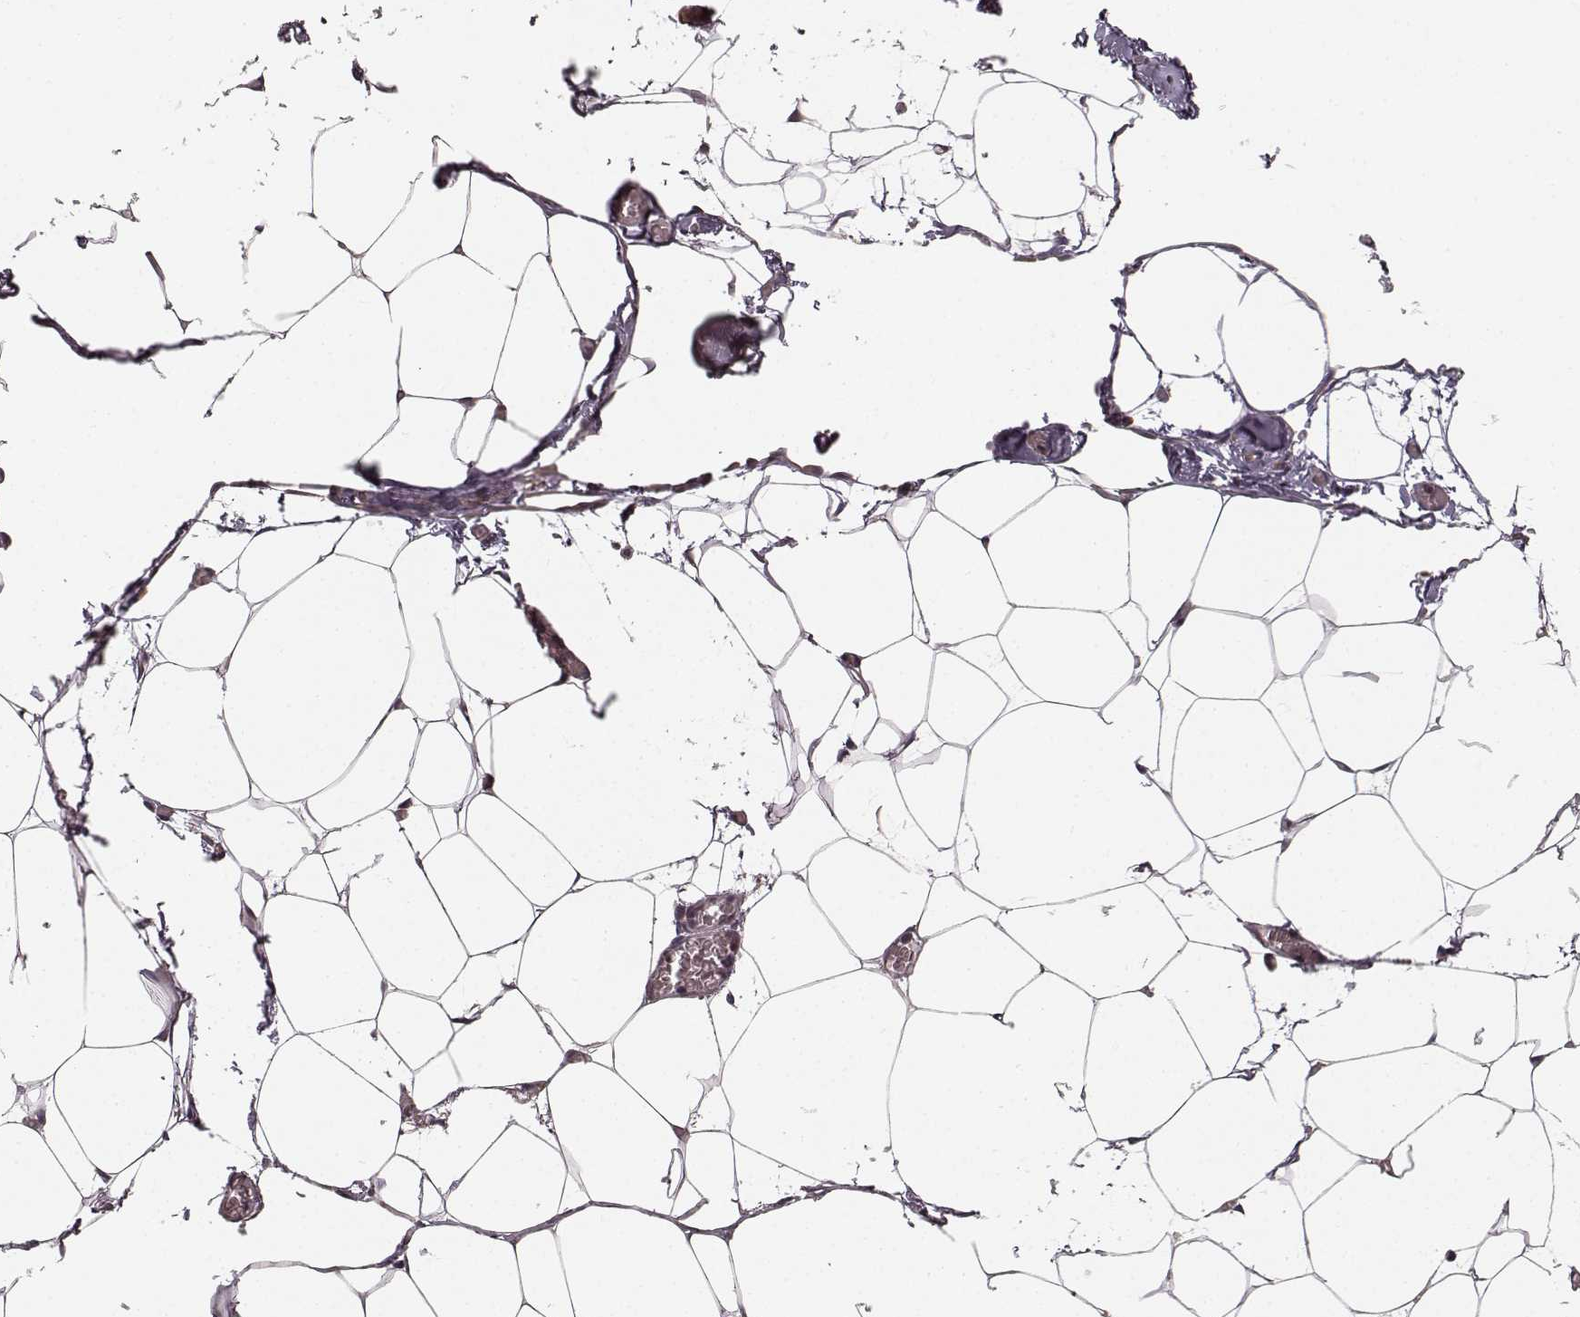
{"staining": {"intensity": "negative", "quantity": "none", "location": "none"}, "tissue": "adipose tissue", "cell_type": "Adipocytes", "image_type": "normal", "snomed": [{"axis": "morphology", "description": "Normal tissue, NOS"}, {"axis": "topography", "description": "Adipose tissue"}], "caption": "The histopathology image demonstrates no staining of adipocytes in benign adipose tissue.", "gene": "TMEM14A", "patient": {"sex": "male", "age": 57}}